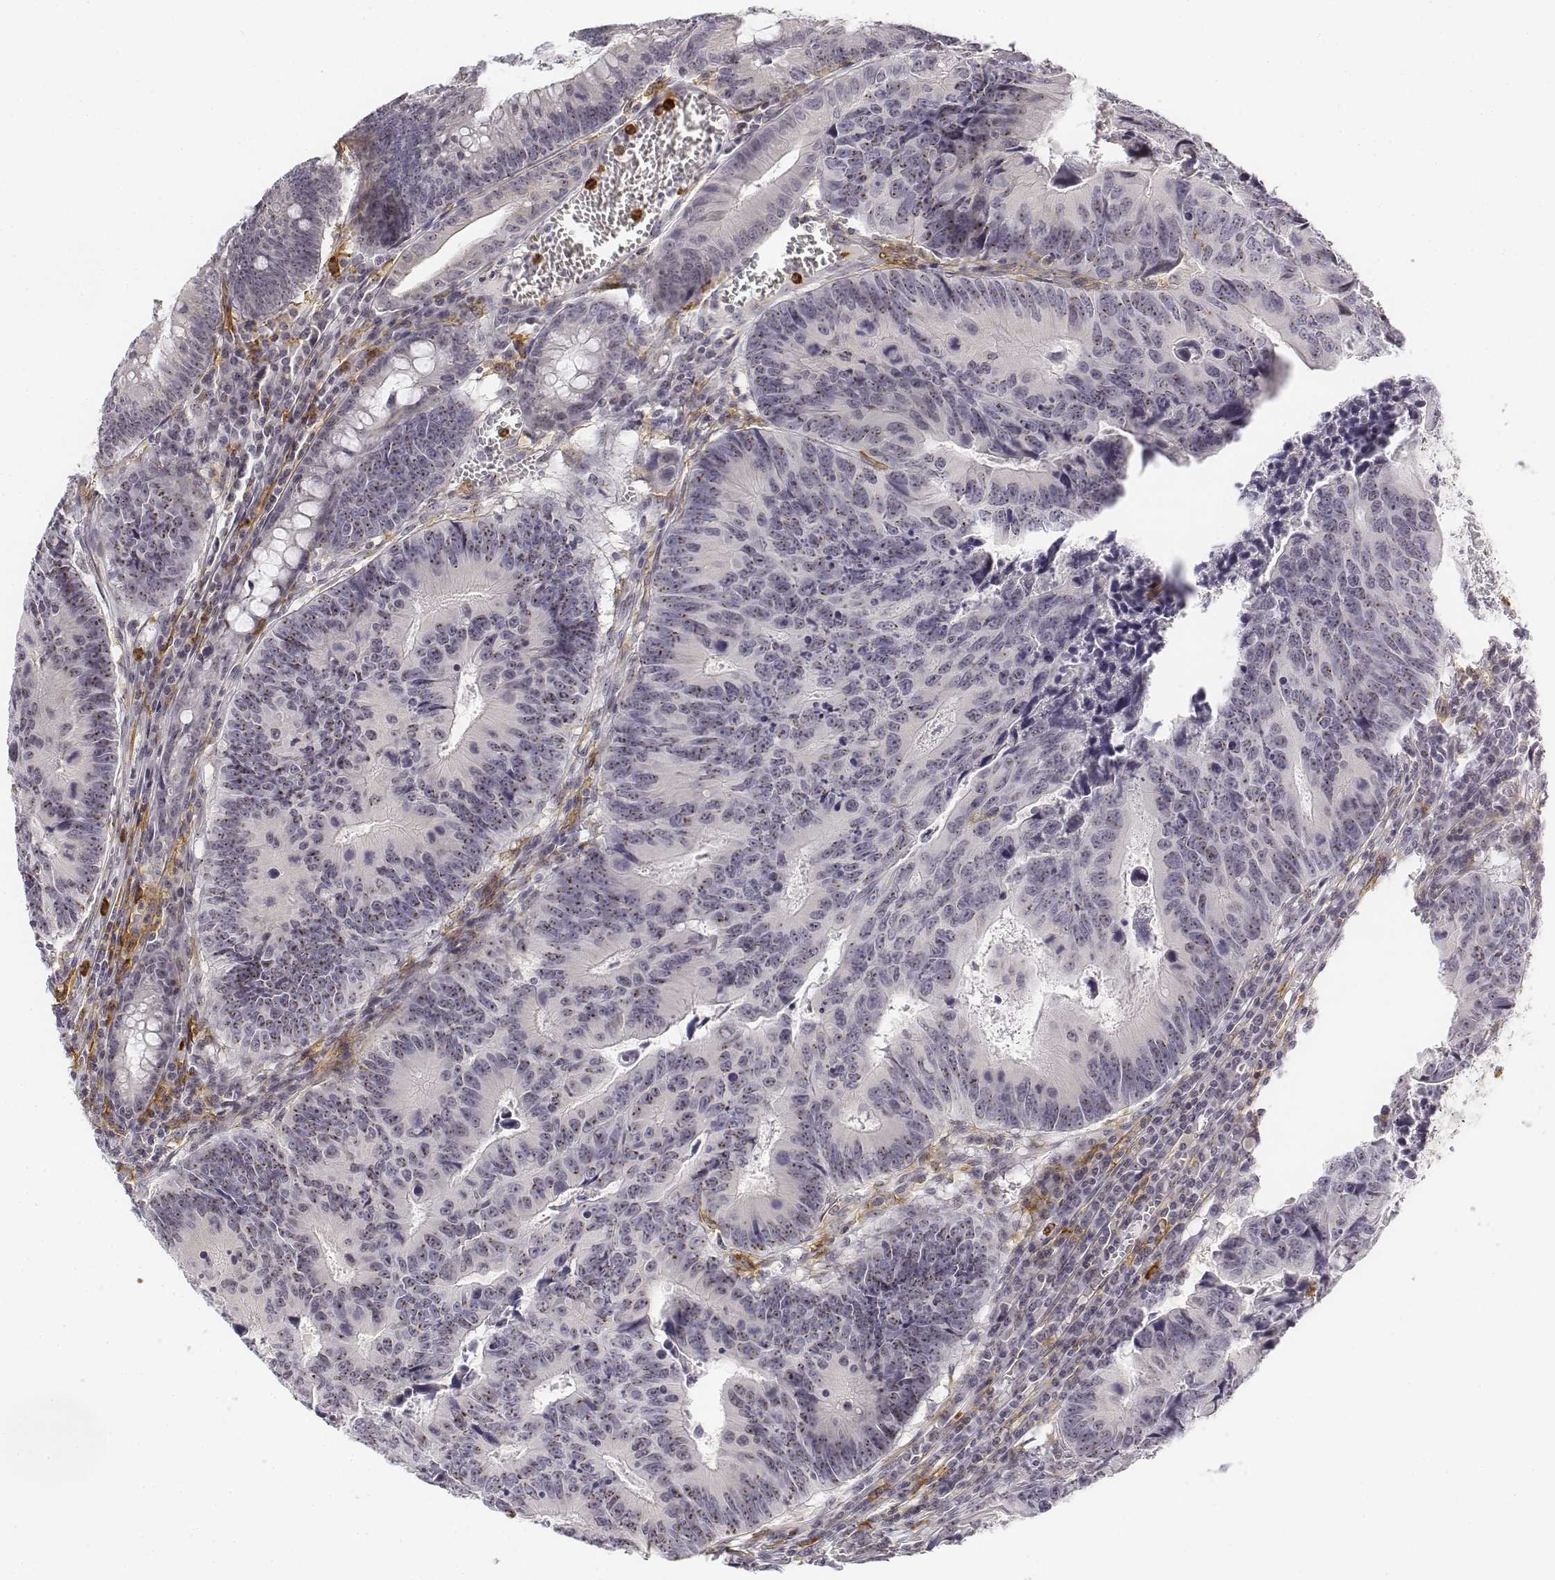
{"staining": {"intensity": "negative", "quantity": "none", "location": "none"}, "tissue": "colorectal cancer", "cell_type": "Tumor cells", "image_type": "cancer", "snomed": [{"axis": "morphology", "description": "Adenocarcinoma, NOS"}, {"axis": "topography", "description": "Colon"}], "caption": "Colorectal cancer (adenocarcinoma) was stained to show a protein in brown. There is no significant staining in tumor cells. Brightfield microscopy of IHC stained with DAB (brown) and hematoxylin (blue), captured at high magnification.", "gene": "CD14", "patient": {"sex": "female", "age": 87}}